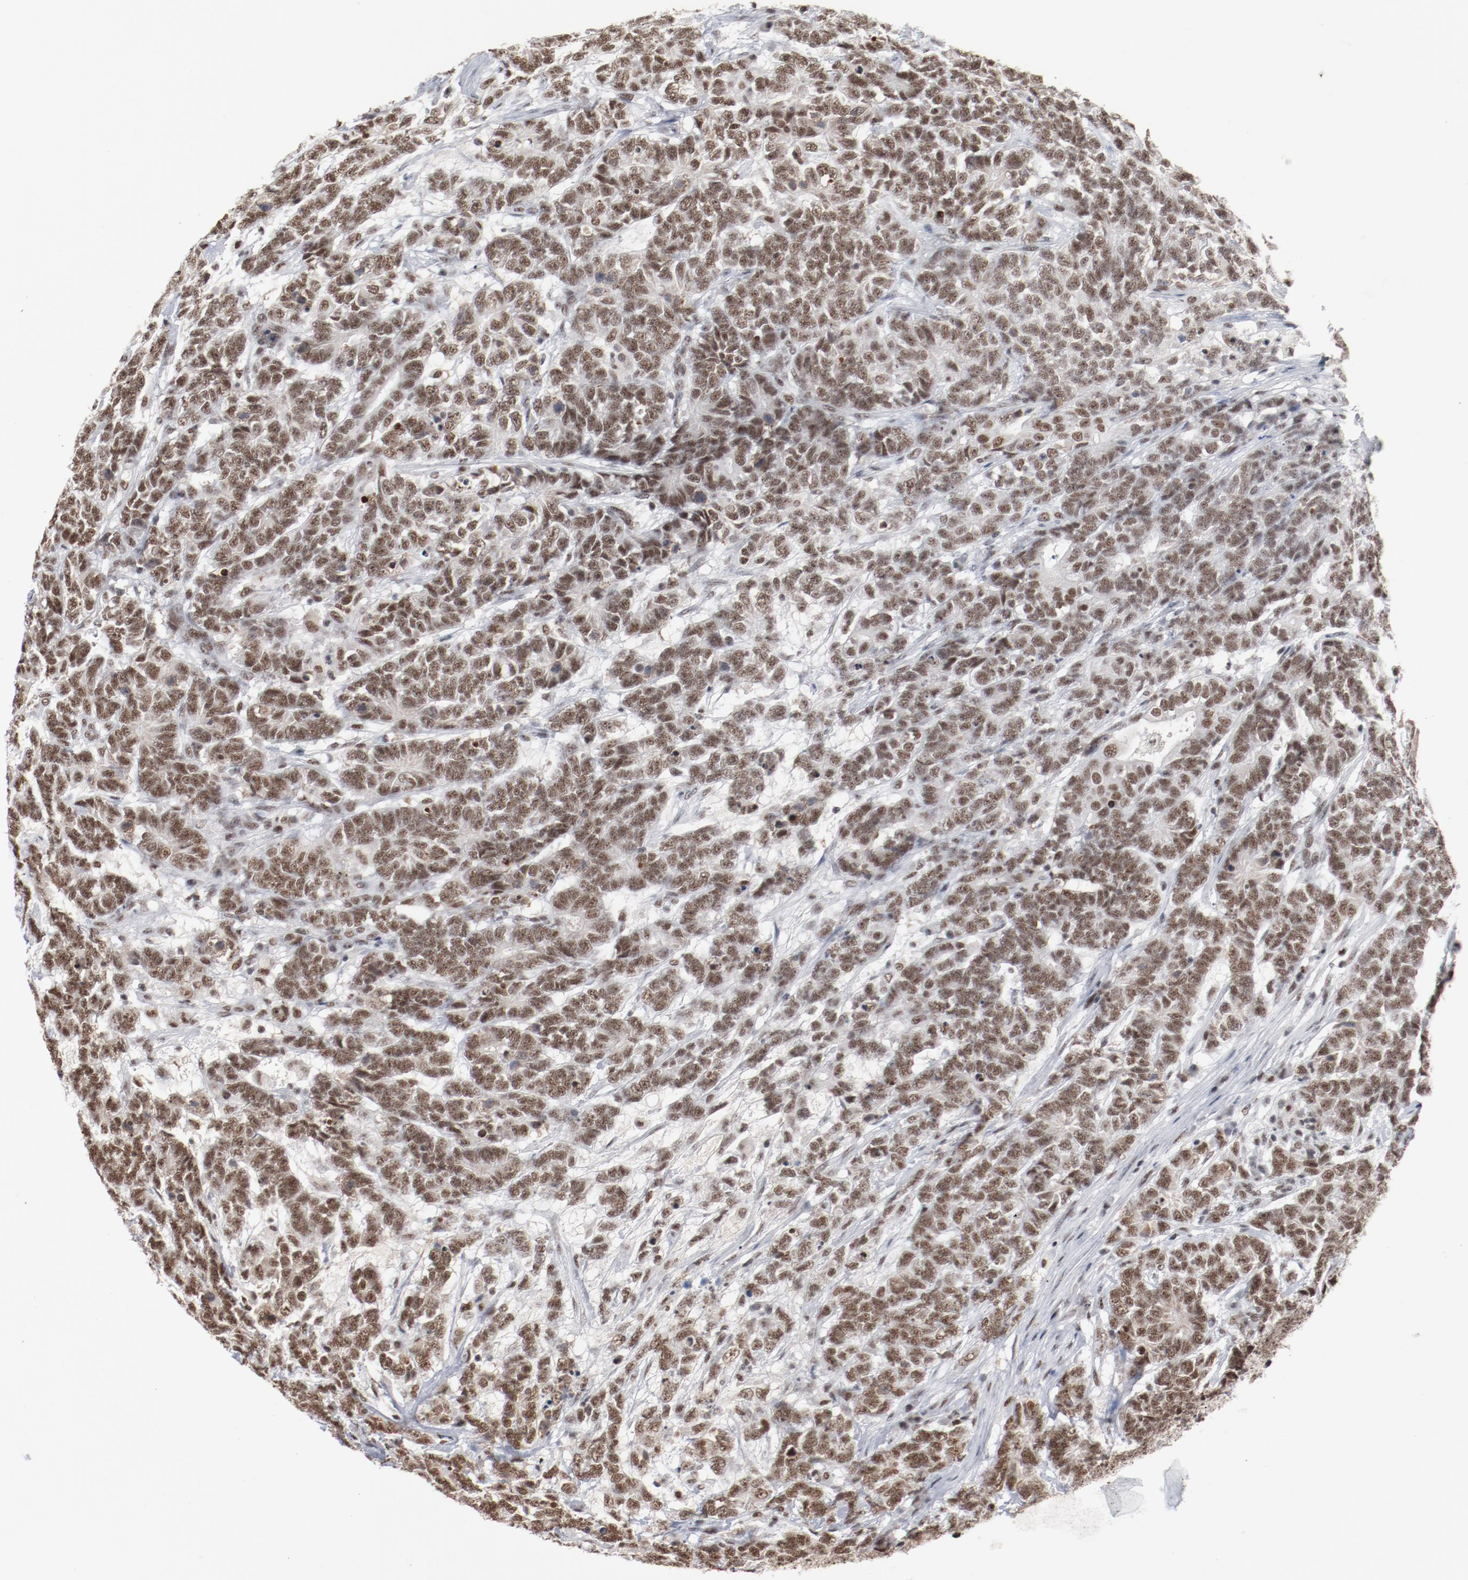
{"staining": {"intensity": "moderate", "quantity": ">75%", "location": "nuclear"}, "tissue": "testis cancer", "cell_type": "Tumor cells", "image_type": "cancer", "snomed": [{"axis": "morphology", "description": "Carcinoma, Embryonal, NOS"}, {"axis": "topography", "description": "Testis"}], "caption": "IHC of testis cancer demonstrates medium levels of moderate nuclear staining in about >75% of tumor cells.", "gene": "BUB3", "patient": {"sex": "male", "age": 26}}